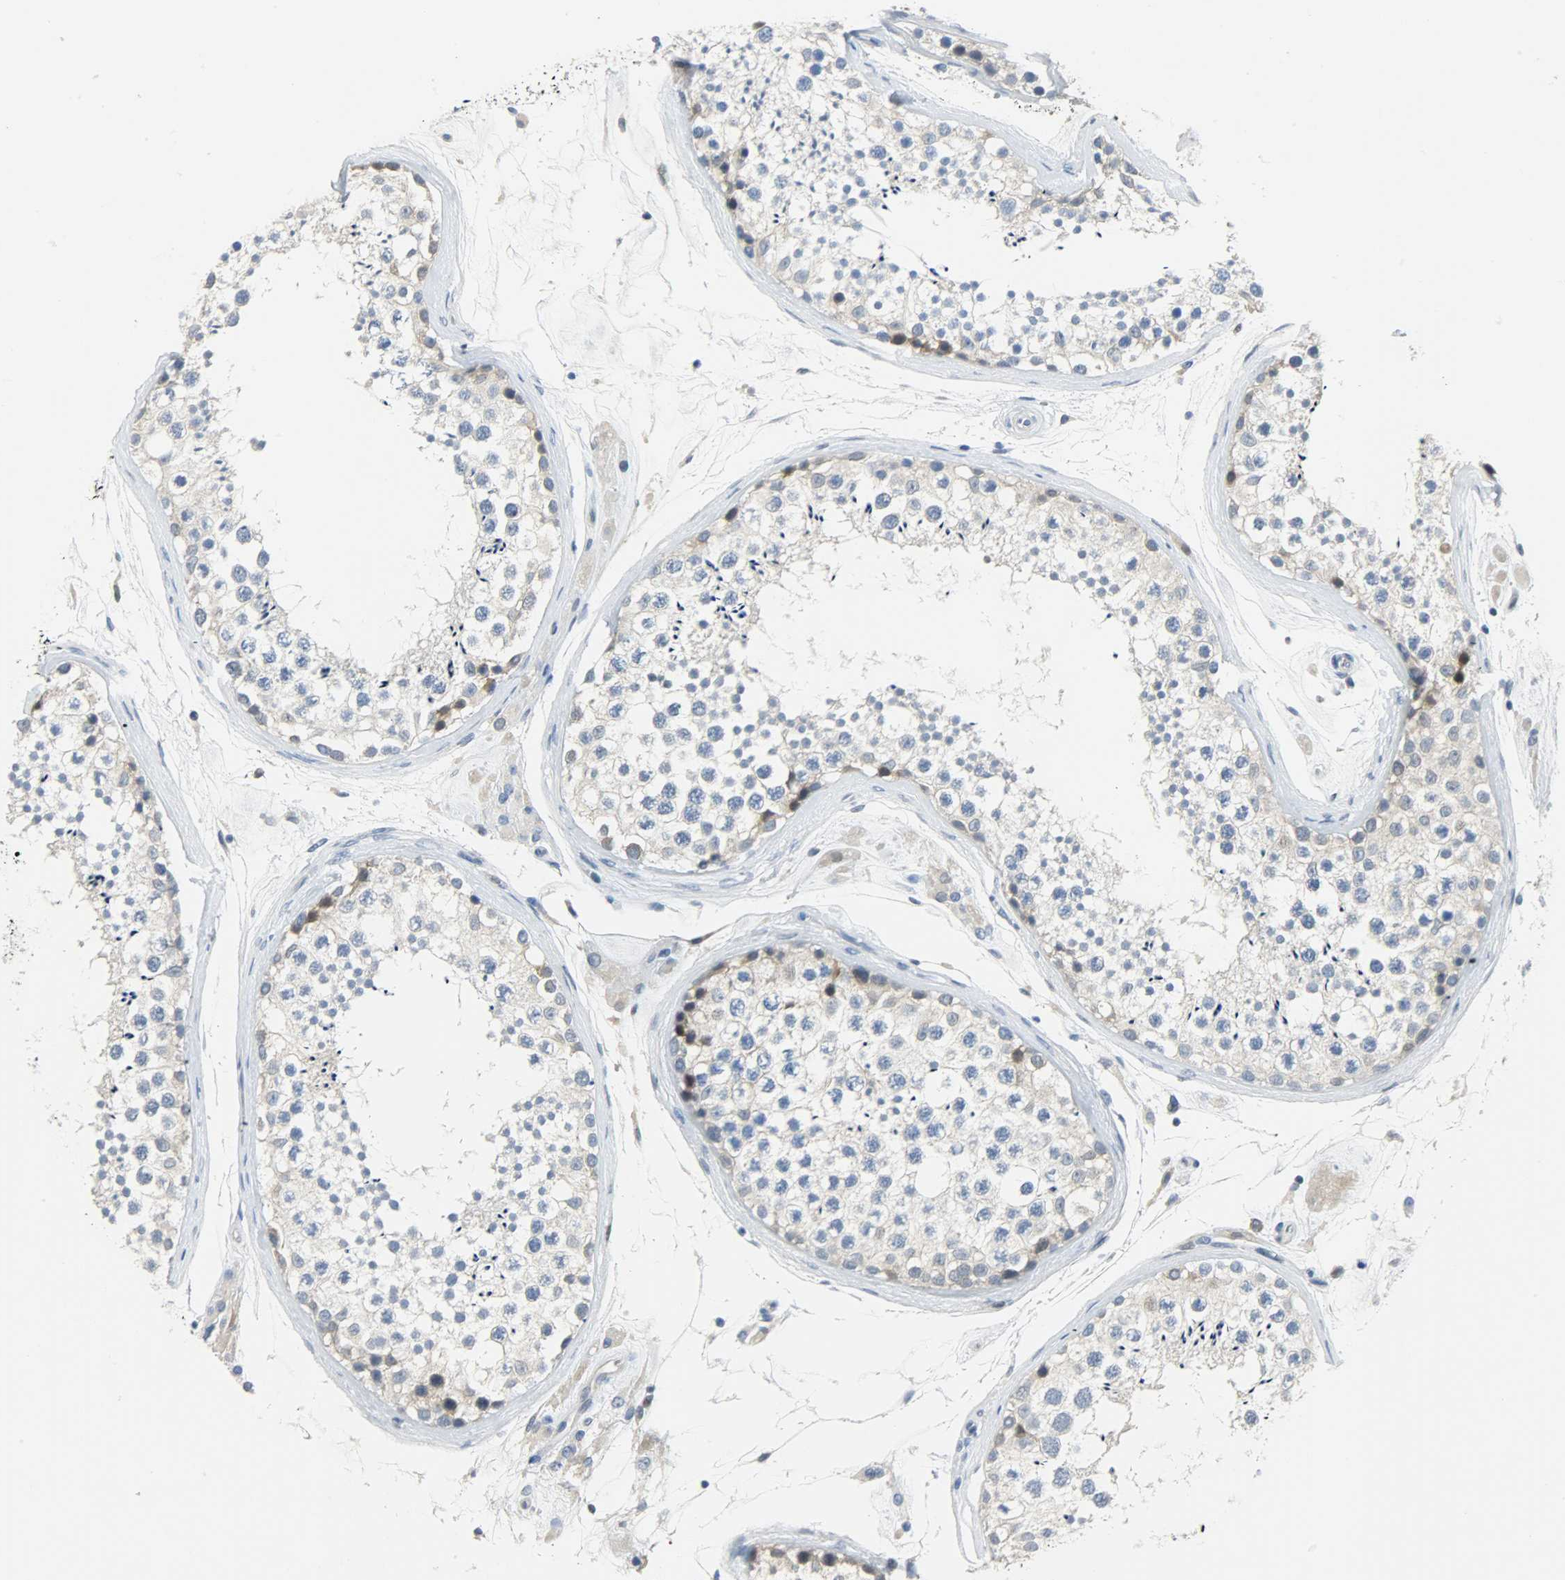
{"staining": {"intensity": "weak", "quantity": "<25%", "location": "nuclear"}, "tissue": "testis", "cell_type": "Cells in seminiferous ducts", "image_type": "normal", "snomed": [{"axis": "morphology", "description": "Normal tissue, NOS"}, {"axis": "topography", "description": "Testis"}], "caption": "Immunohistochemistry image of benign testis stained for a protein (brown), which exhibits no positivity in cells in seminiferous ducts.", "gene": "EIF4EBP1", "patient": {"sex": "male", "age": 46}}